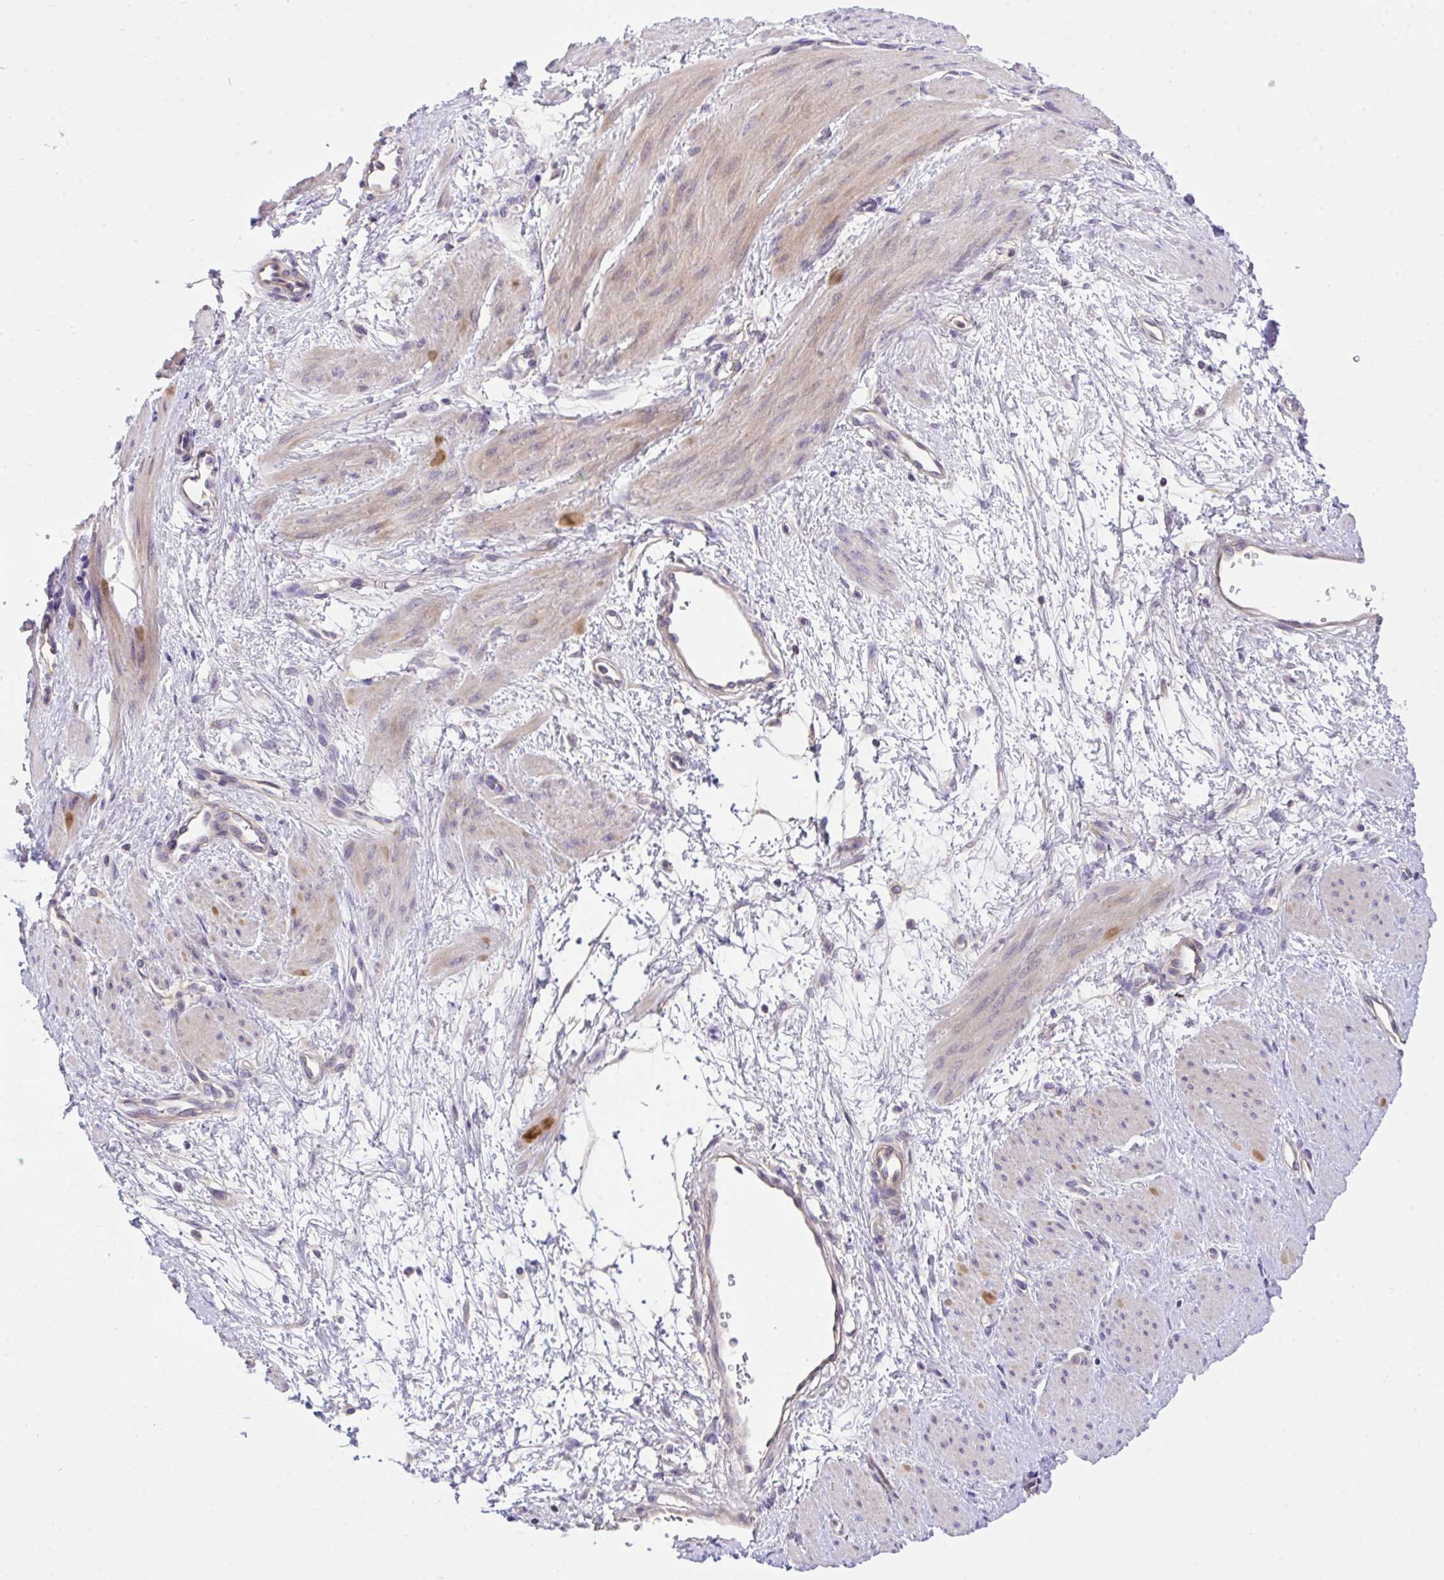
{"staining": {"intensity": "weak", "quantity": "<25%", "location": "cytoplasmic/membranous"}, "tissue": "smooth muscle", "cell_type": "Smooth muscle cells", "image_type": "normal", "snomed": [{"axis": "morphology", "description": "Normal tissue, NOS"}, {"axis": "topography", "description": "Smooth muscle"}, {"axis": "topography", "description": "Uterus"}], "caption": "Human smooth muscle stained for a protein using IHC shows no positivity in smooth muscle cells.", "gene": "TLN2", "patient": {"sex": "female", "age": 39}}